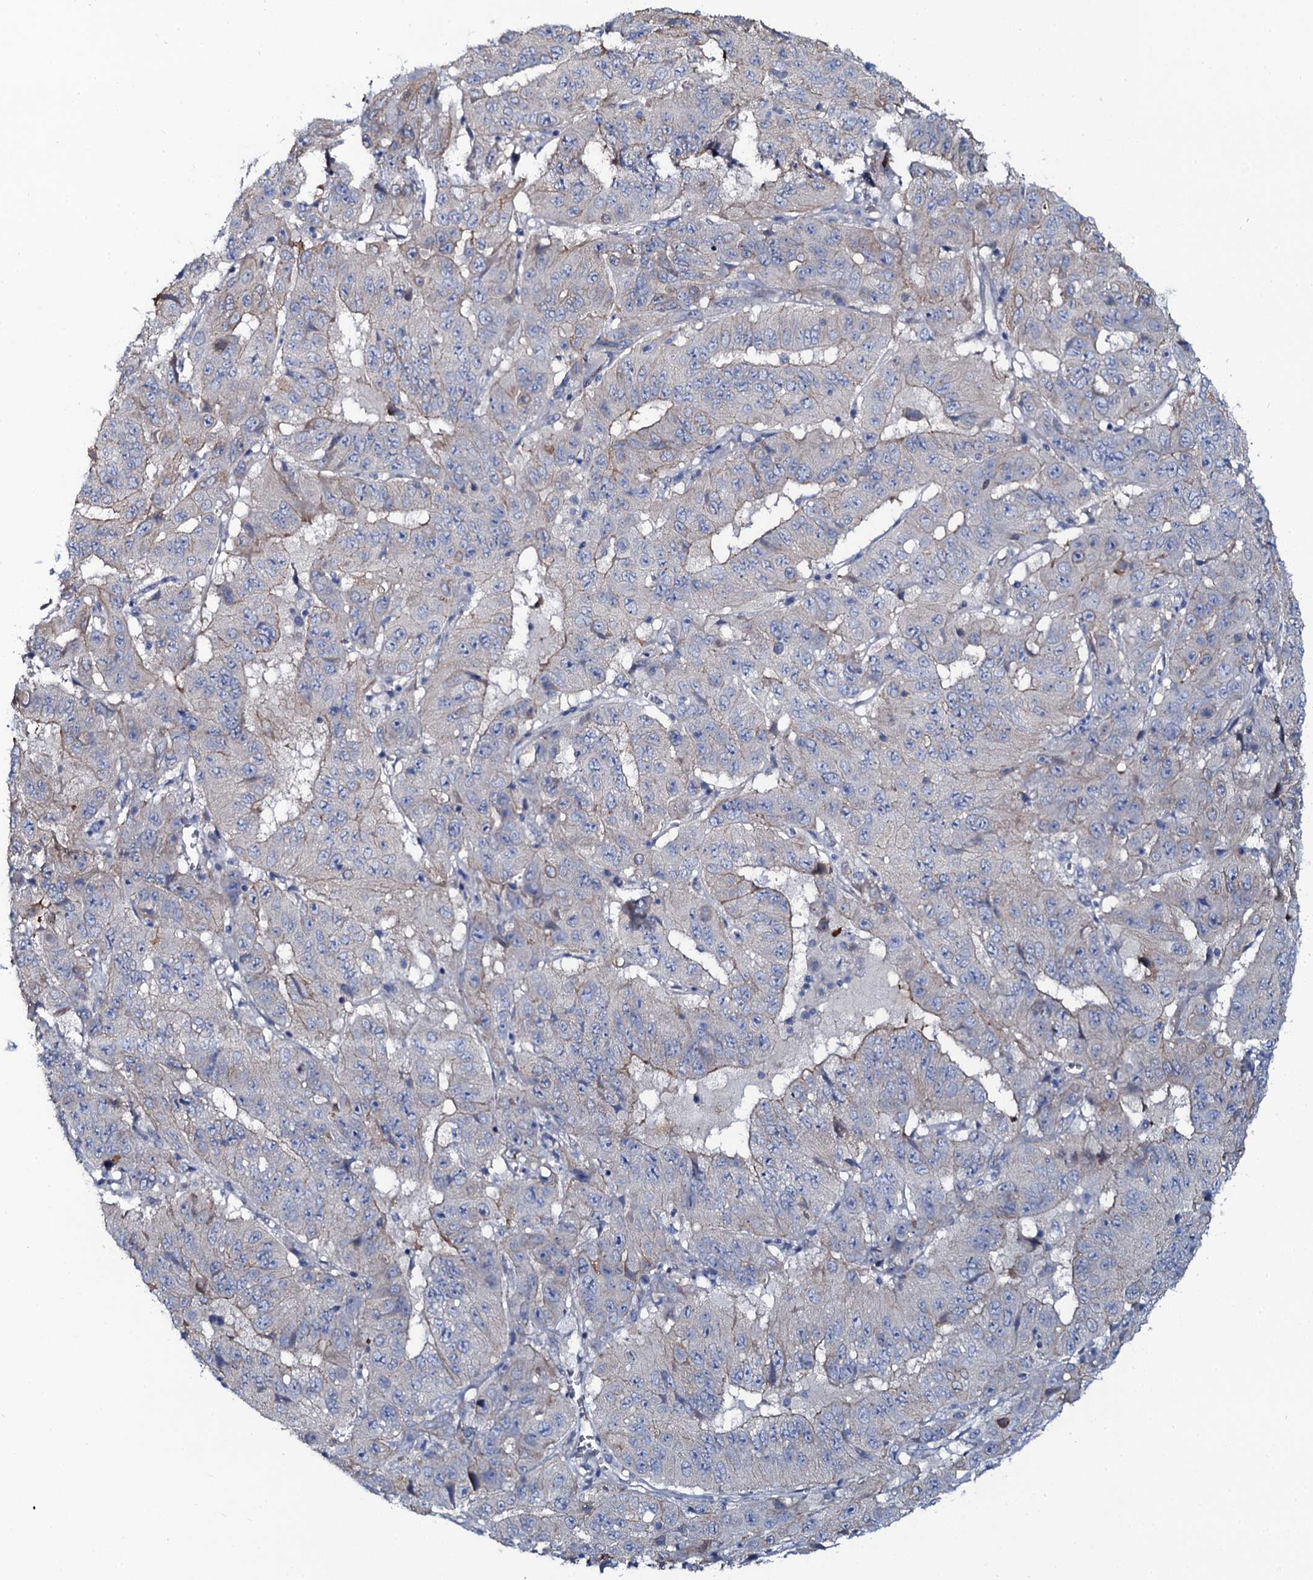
{"staining": {"intensity": "weak", "quantity": "25%-75%", "location": "cytoplasmic/membranous"}, "tissue": "pancreatic cancer", "cell_type": "Tumor cells", "image_type": "cancer", "snomed": [{"axis": "morphology", "description": "Adenocarcinoma, NOS"}, {"axis": "topography", "description": "Pancreas"}], "caption": "Protein staining reveals weak cytoplasmic/membranous expression in approximately 25%-75% of tumor cells in pancreatic adenocarcinoma.", "gene": "C10orf88", "patient": {"sex": "male", "age": 63}}